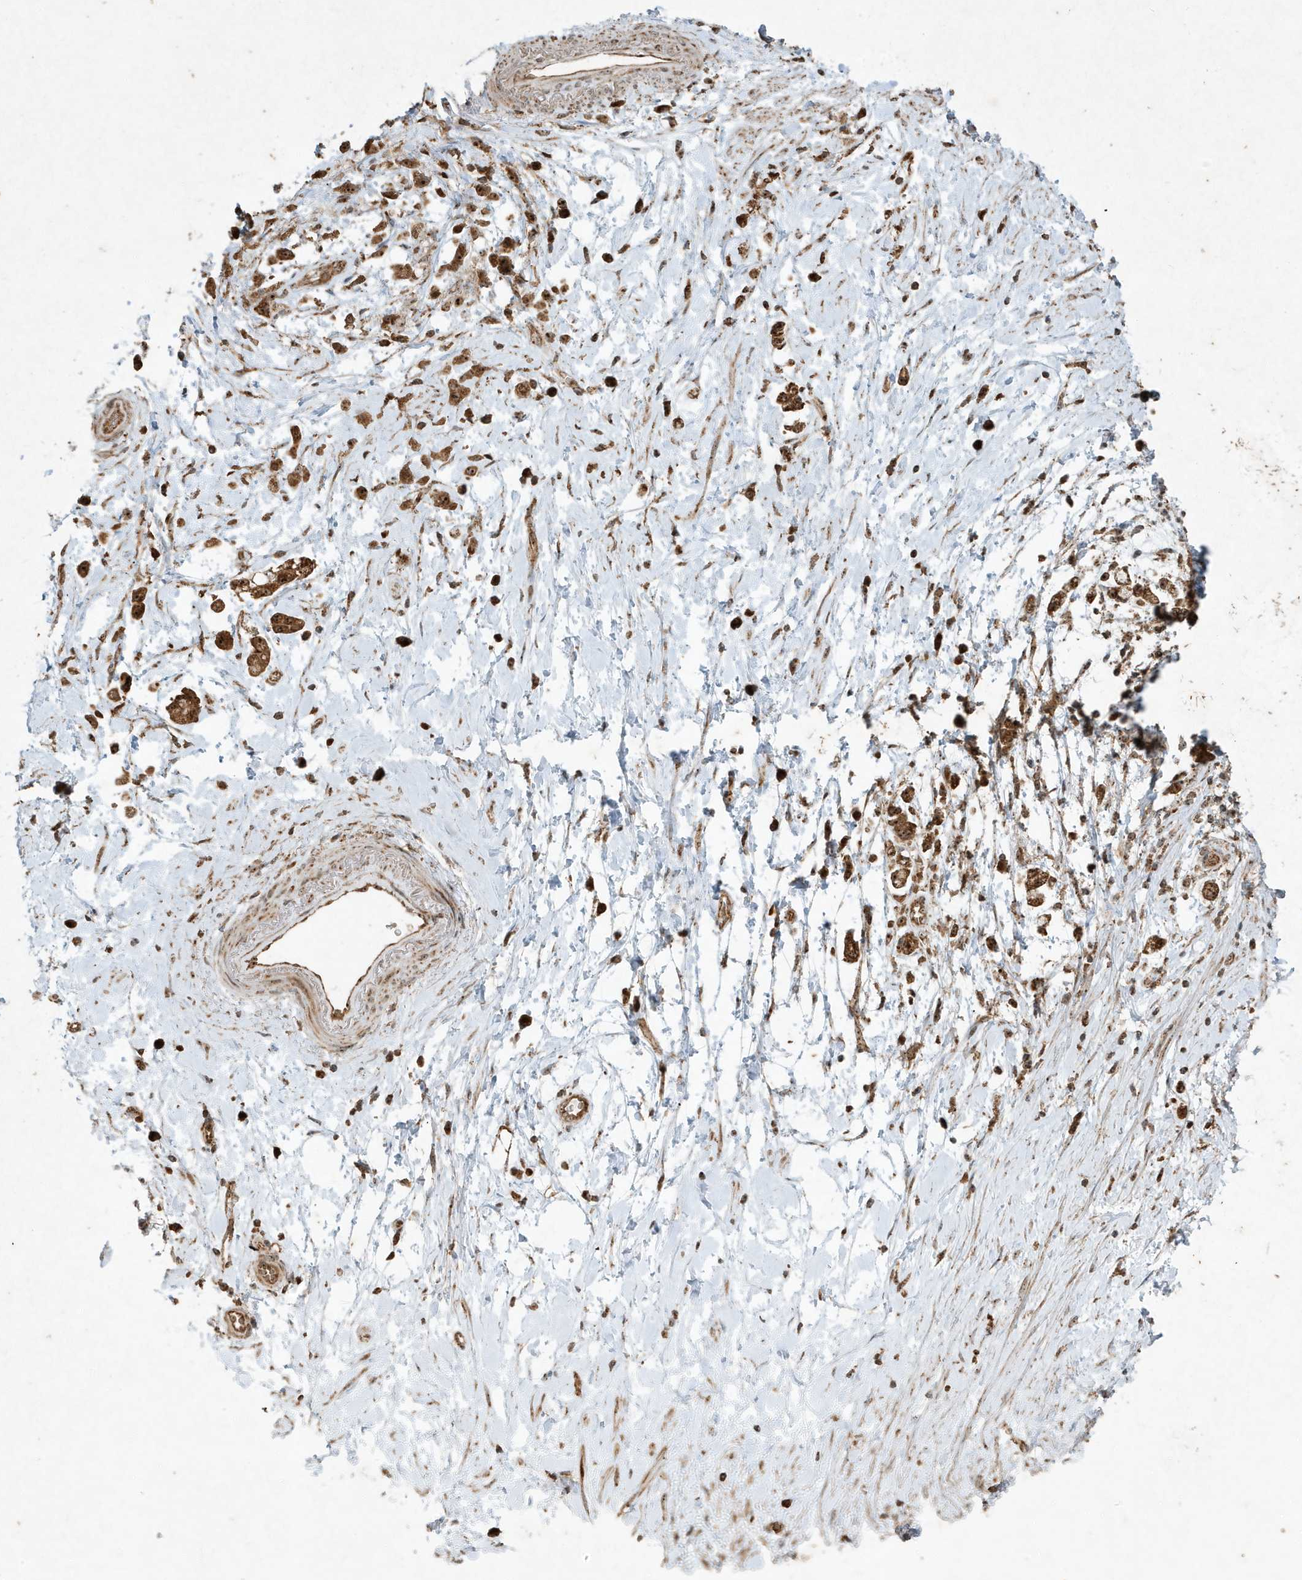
{"staining": {"intensity": "strong", "quantity": ">75%", "location": "cytoplasmic/membranous,nuclear"}, "tissue": "stomach cancer", "cell_type": "Tumor cells", "image_type": "cancer", "snomed": [{"axis": "morphology", "description": "Adenocarcinoma, NOS"}, {"axis": "topography", "description": "Stomach"}], "caption": "The immunohistochemical stain shows strong cytoplasmic/membranous and nuclear staining in tumor cells of stomach adenocarcinoma tissue. (DAB = brown stain, brightfield microscopy at high magnification).", "gene": "ABCB9", "patient": {"sex": "female", "age": 60}}